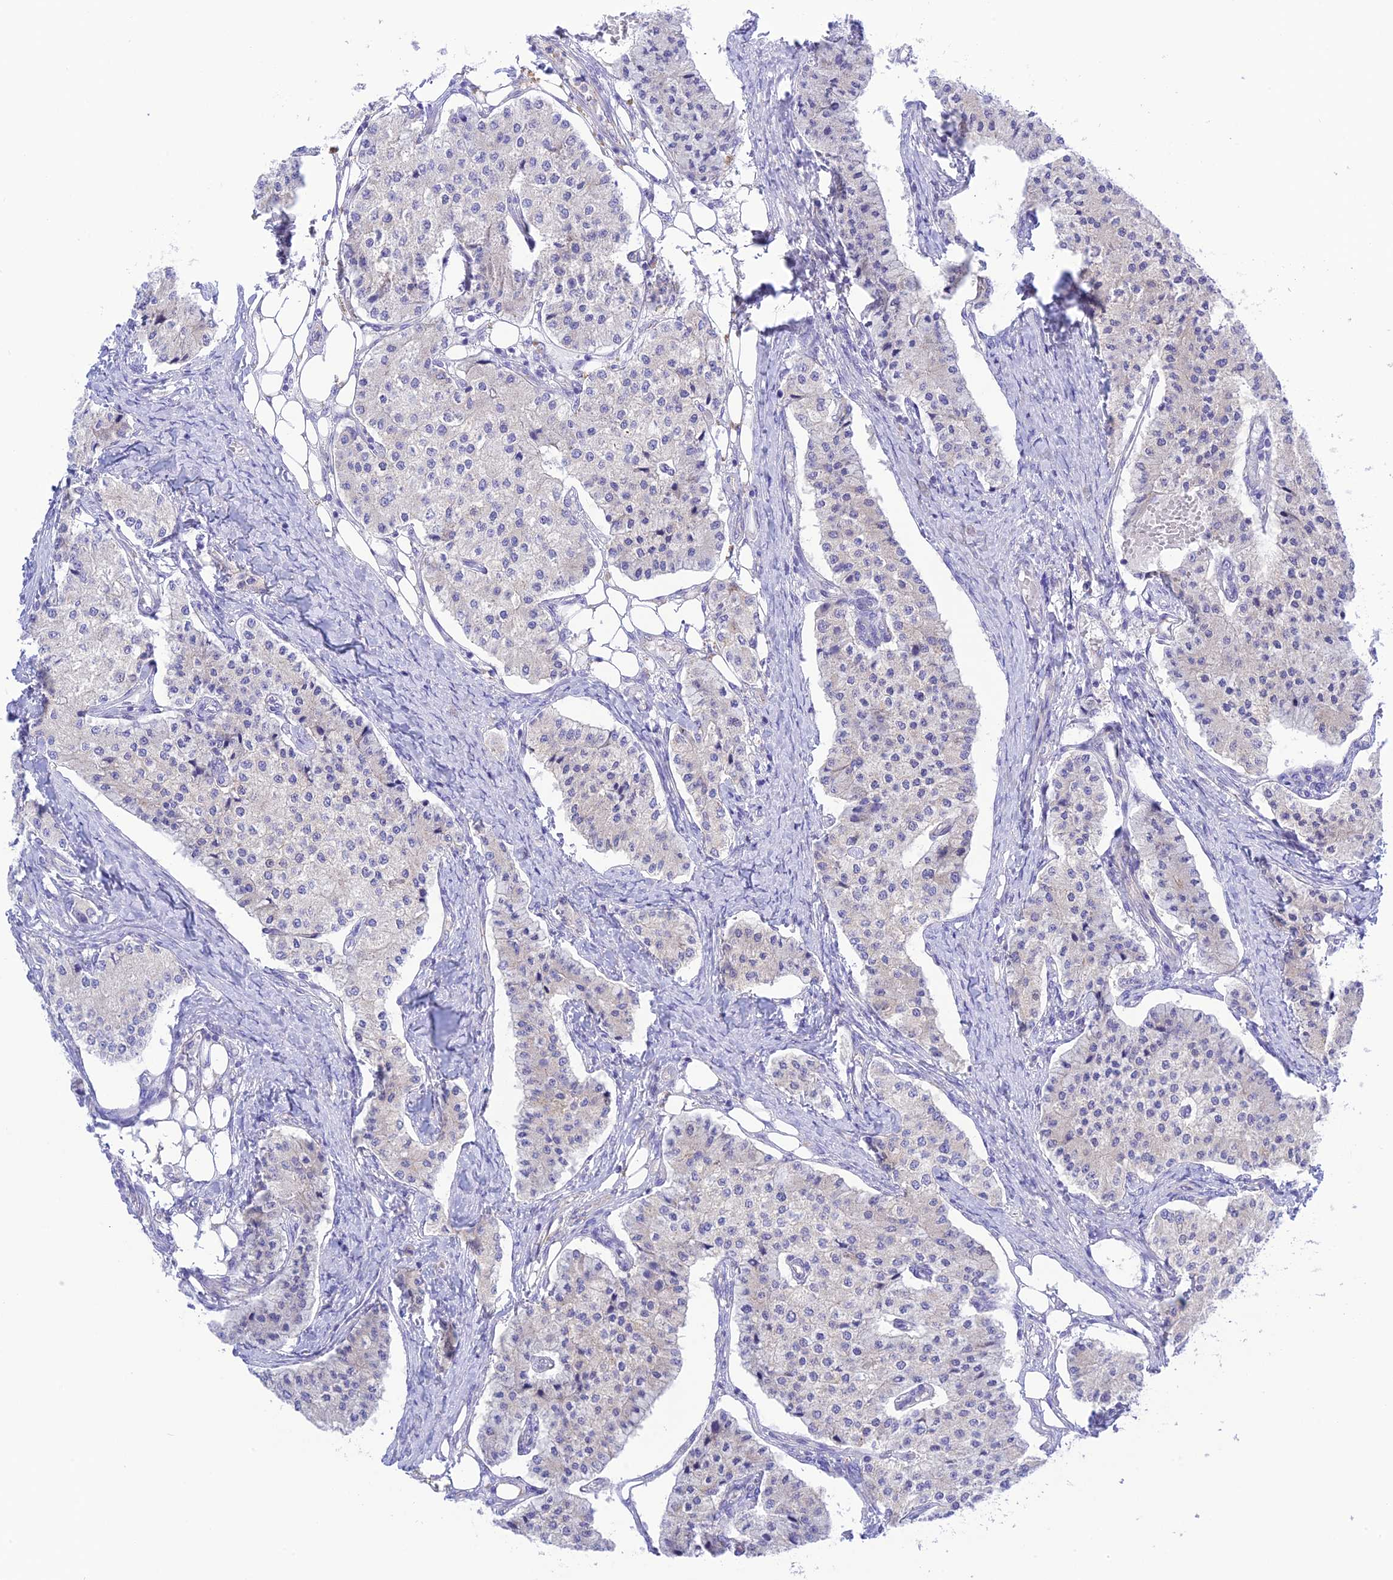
{"staining": {"intensity": "negative", "quantity": "none", "location": "none"}, "tissue": "carcinoid", "cell_type": "Tumor cells", "image_type": "cancer", "snomed": [{"axis": "morphology", "description": "Carcinoid, malignant, NOS"}, {"axis": "topography", "description": "Colon"}], "caption": "Tumor cells are negative for brown protein staining in carcinoid.", "gene": "CHSY3", "patient": {"sex": "female", "age": 52}}